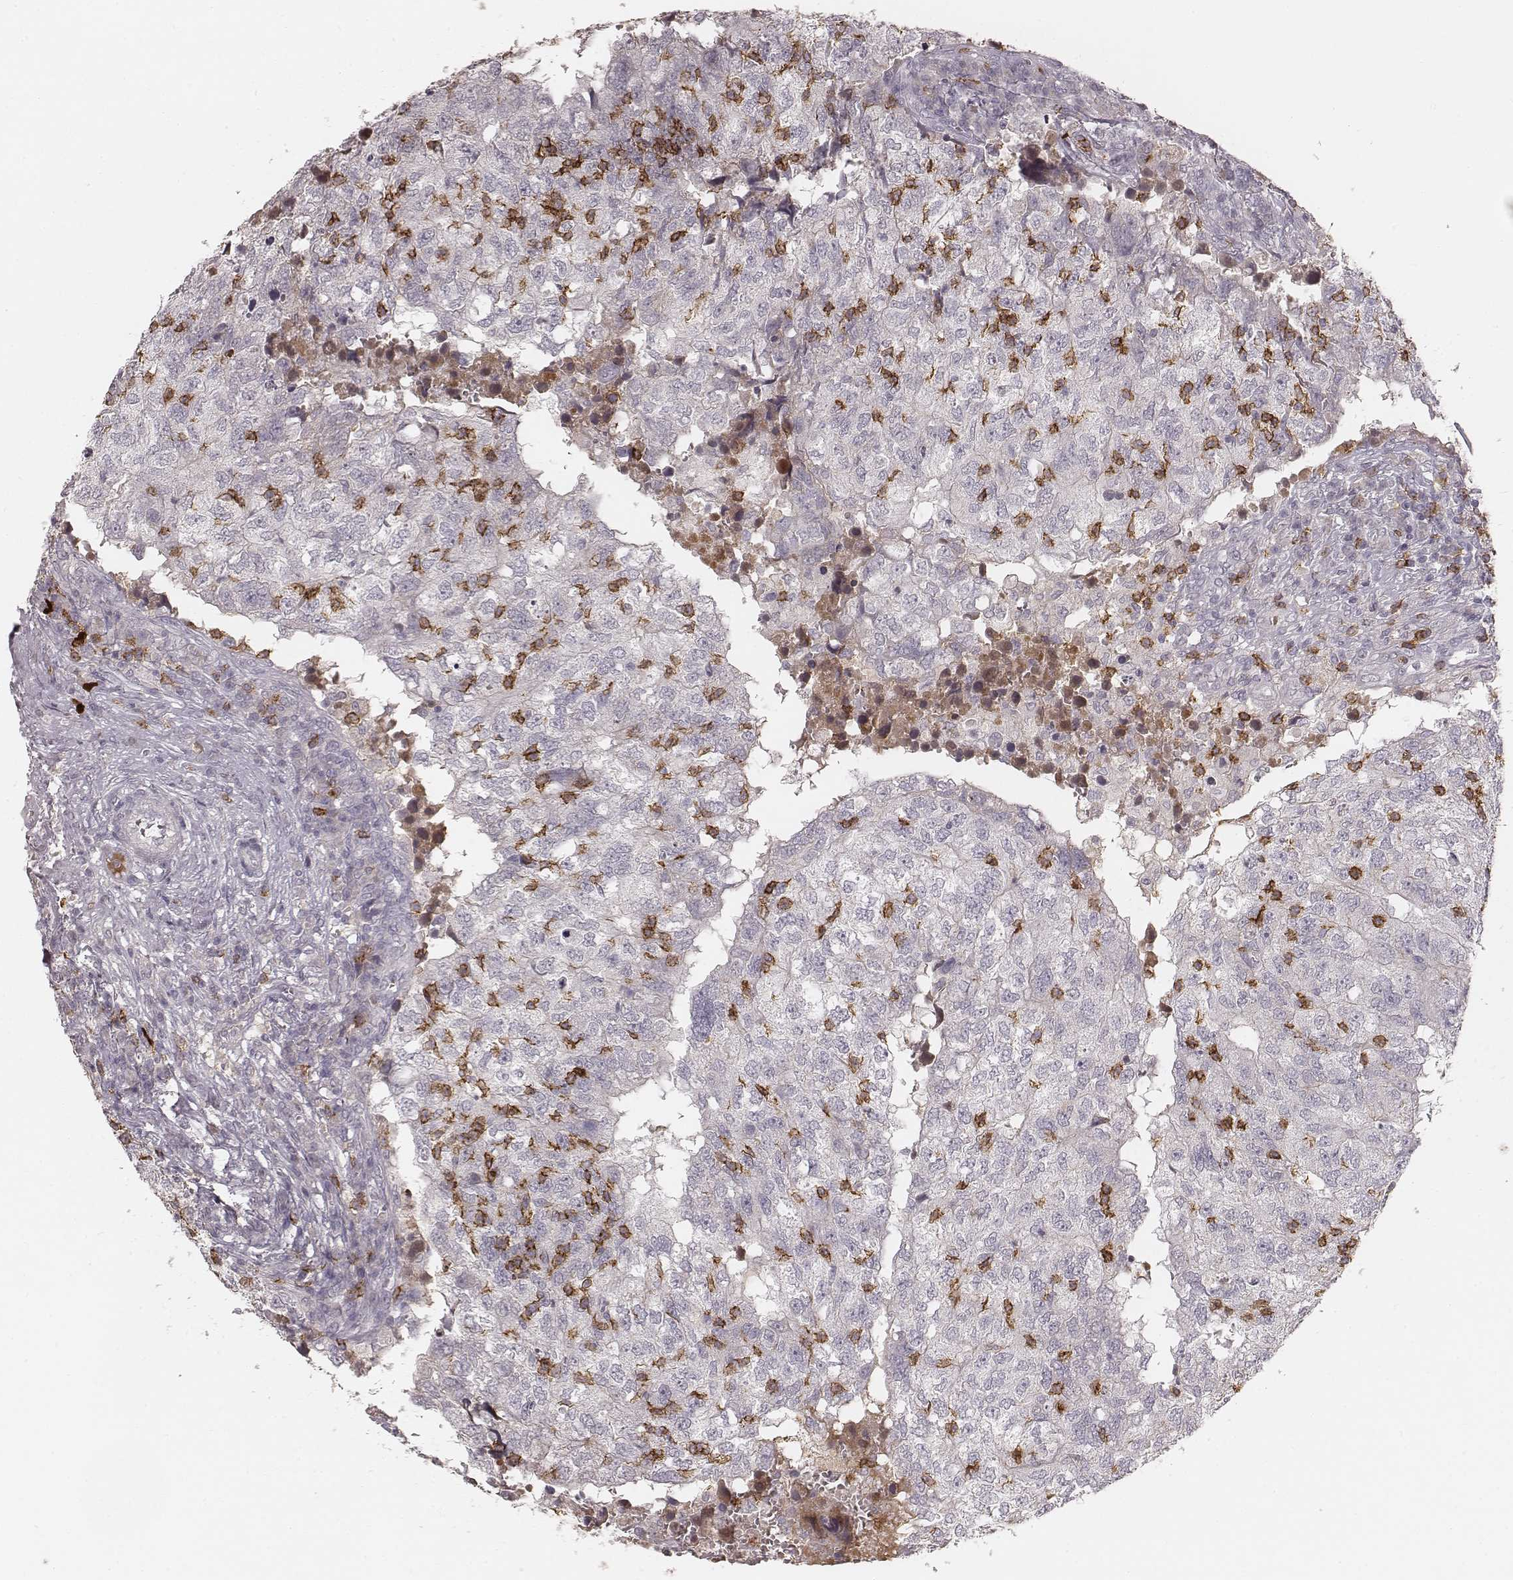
{"staining": {"intensity": "negative", "quantity": "none", "location": "none"}, "tissue": "breast cancer", "cell_type": "Tumor cells", "image_type": "cancer", "snomed": [{"axis": "morphology", "description": "Duct carcinoma"}, {"axis": "topography", "description": "Breast"}], "caption": "Tumor cells show no significant protein staining in breast infiltrating ductal carcinoma.", "gene": "CD8A", "patient": {"sex": "female", "age": 30}}